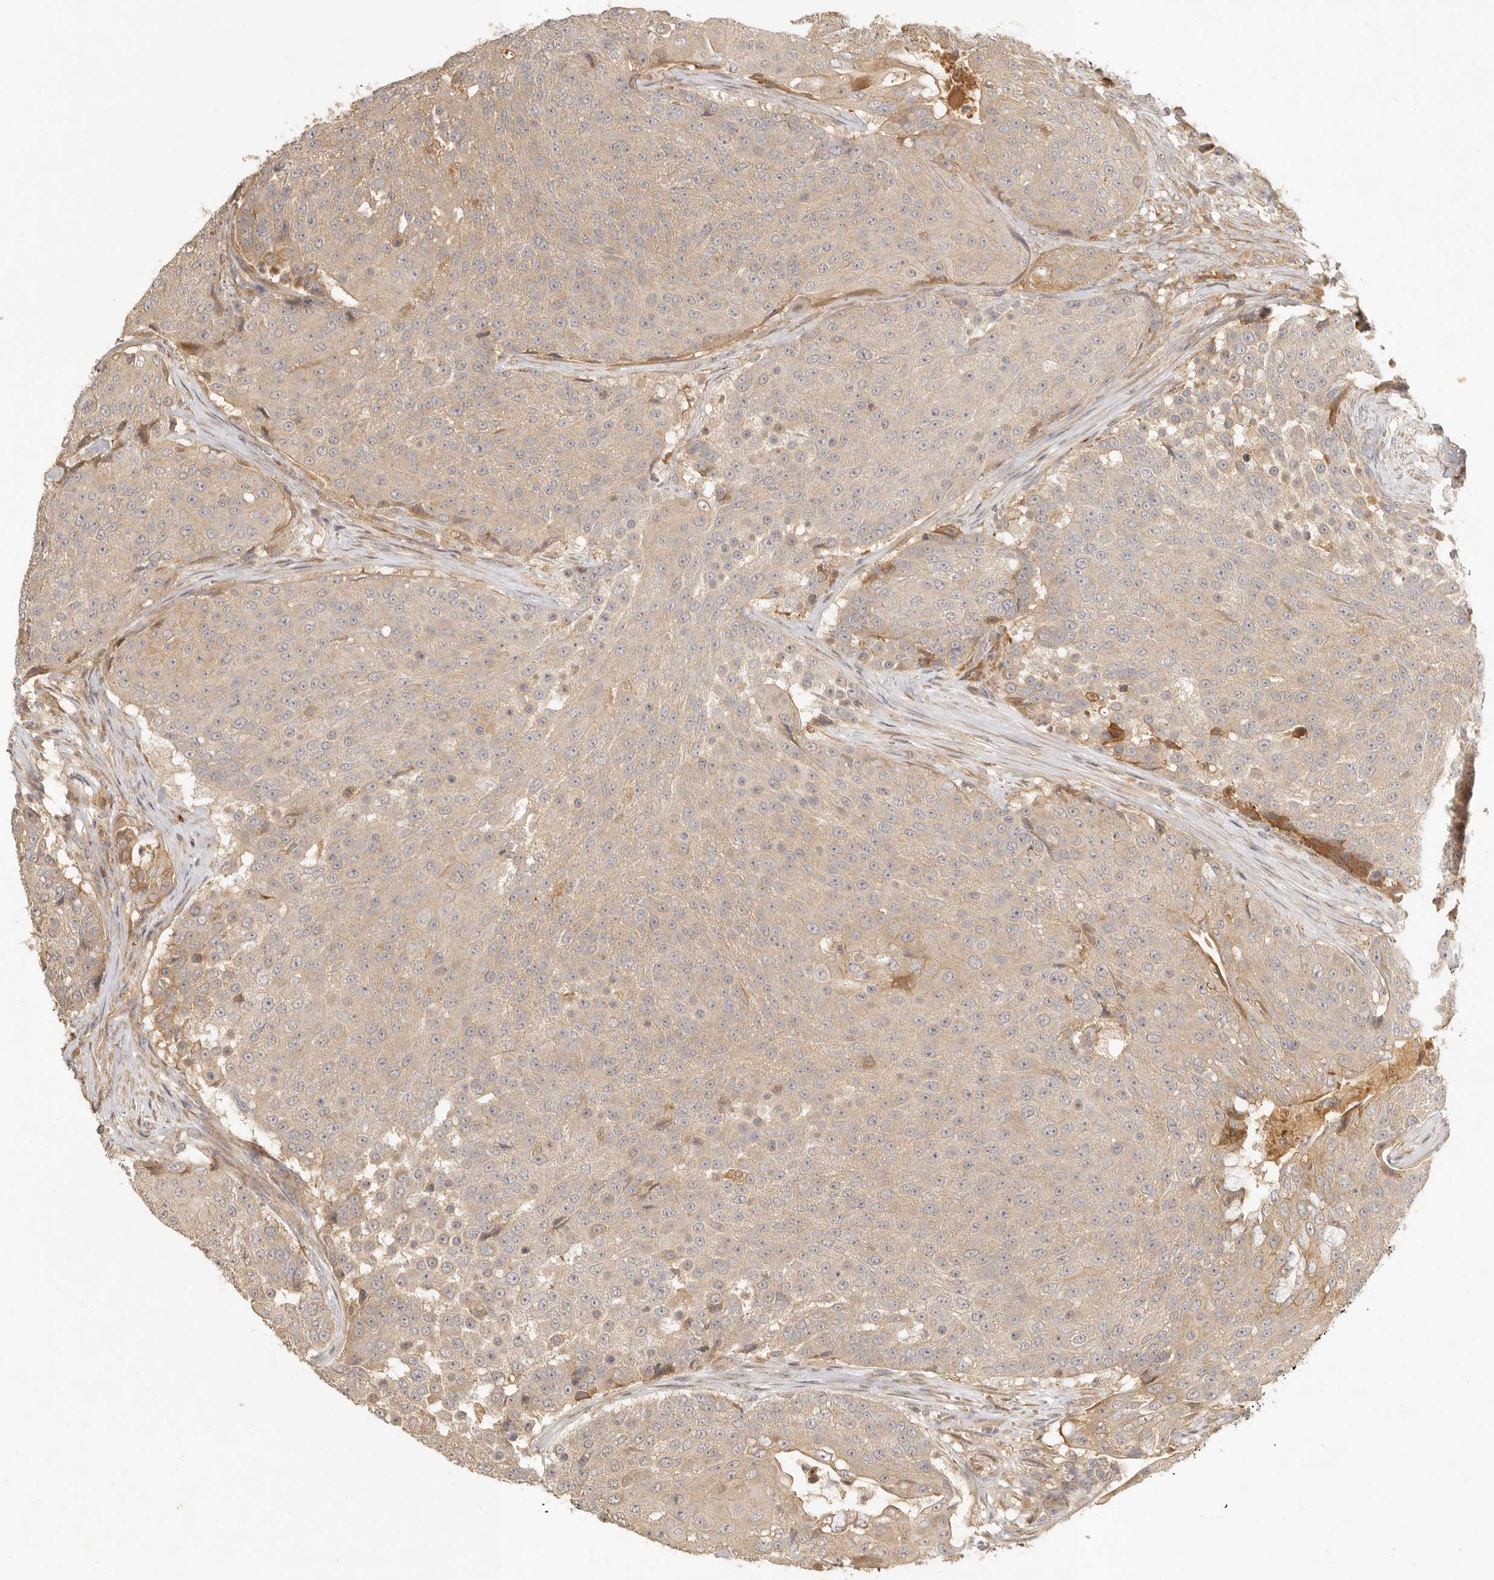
{"staining": {"intensity": "weak", "quantity": ">75%", "location": "cytoplasmic/membranous"}, "tissue": "urothelial cancer", "cell_type": "Tumor cells", "image_type": "cancer", "snomed": [{"axis": "morphology", "description": "Urothelial carcinoma, High grade"}, {"axis": "topography", "description": "Urinary bladder"}], "caption": "Protein staining reveals weak cytoplasmic/membranous positivity in about >75% of tumor cells in urothelial cancer. (Brightfield microscopy of DAB IHC at high magnification).", "gene": "VIPR1", "patient": {"sex": "female", "age": 63}}